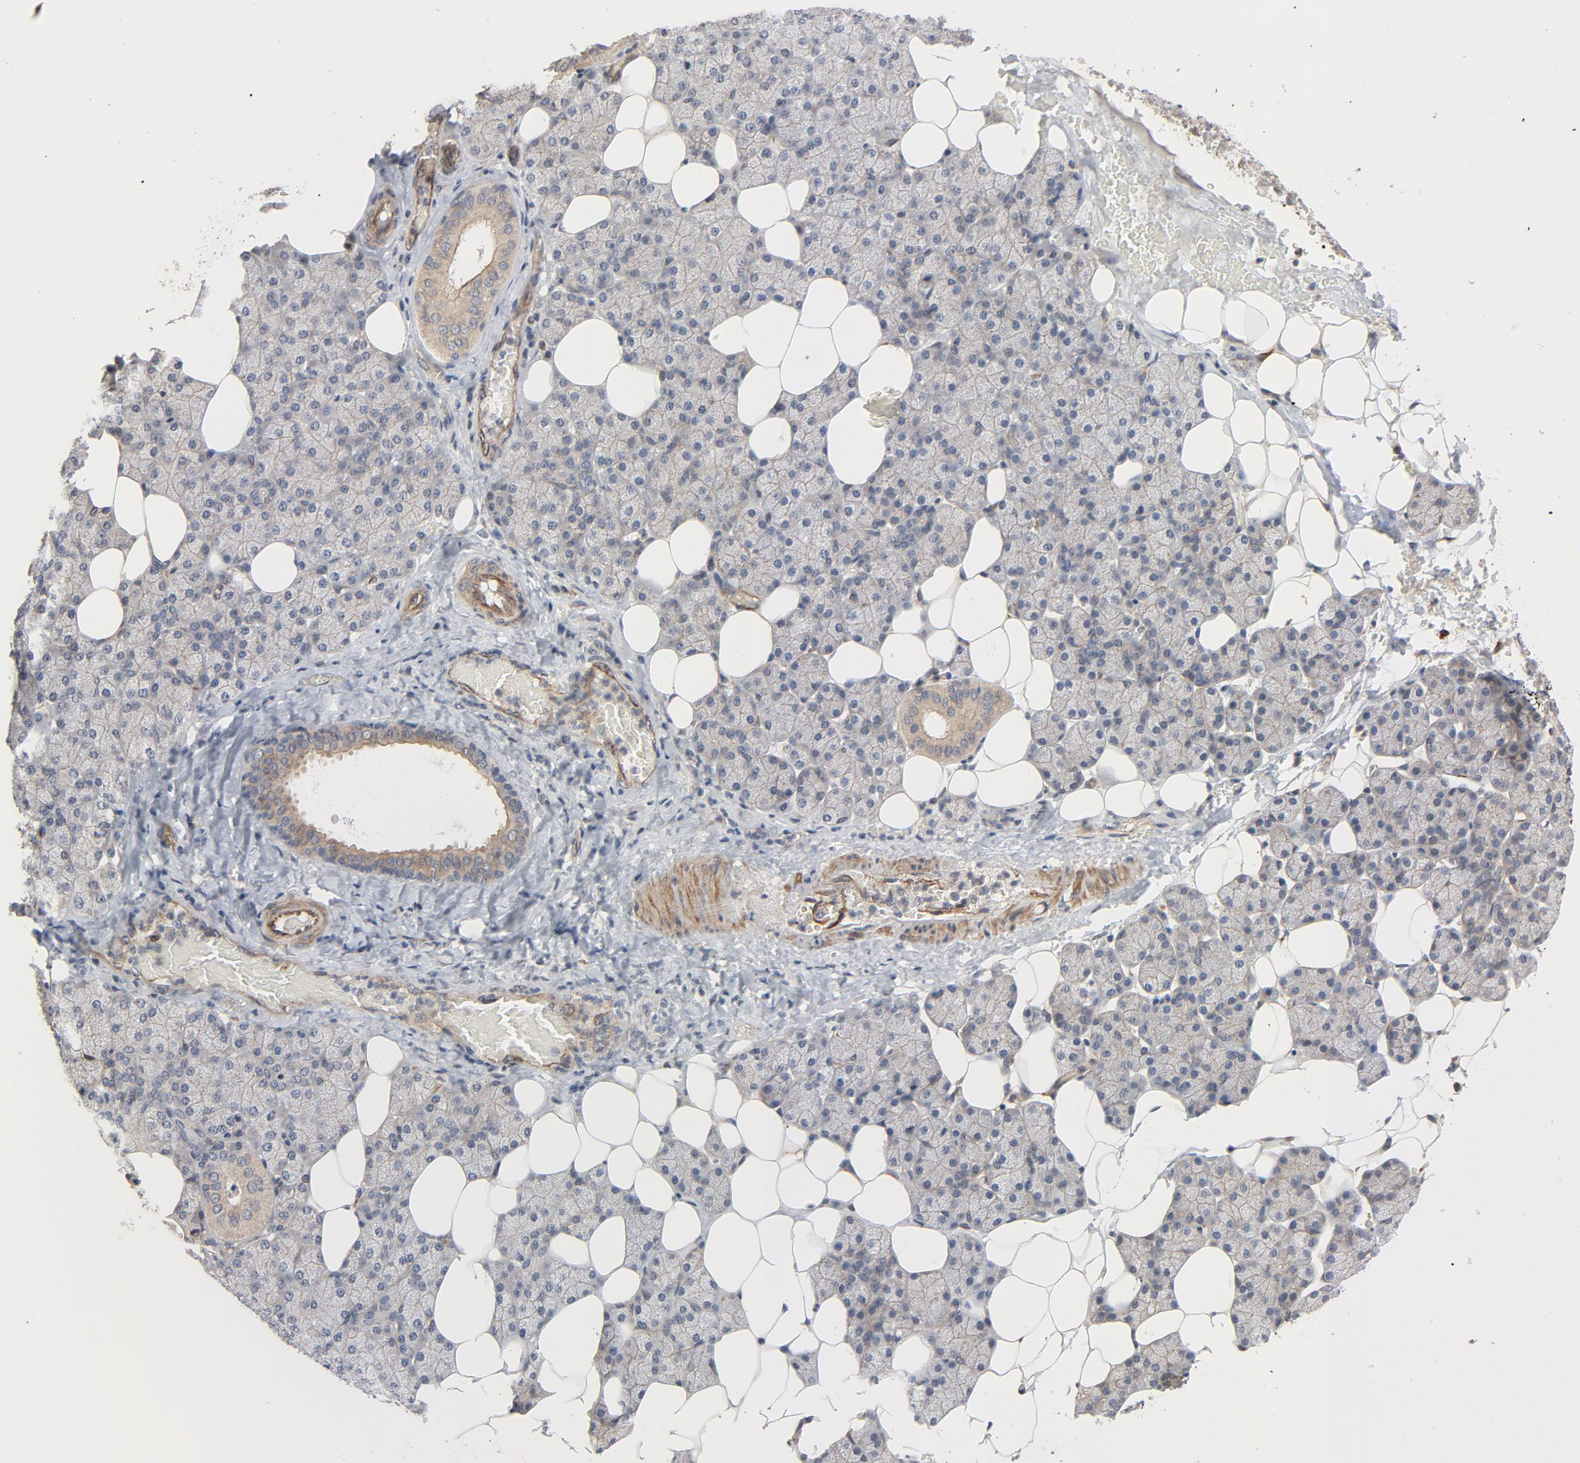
{"staining": {"intensity": "weak", "quantity": "25%-75%", "location": "cytoplasmic/membranous"}, "tissue": "salivary gland", "cell_type": "Glandular cells", "image_type": "normal", "snomed": [{"axis": "morphology", "description": "Normal tissue, NOS"}, {"axis": "topography", "description": "Lymph node"}, {"axis": "topography", "description": "Salivary gland"}], "caption": "Human salivary gland stained with a brown dye shows weak cytoplasmic/membranous positive staining in about 25%-75% of glandular cells.", "gene": "TRIOBP", "patient": {"sex": "male", "age": 8}}